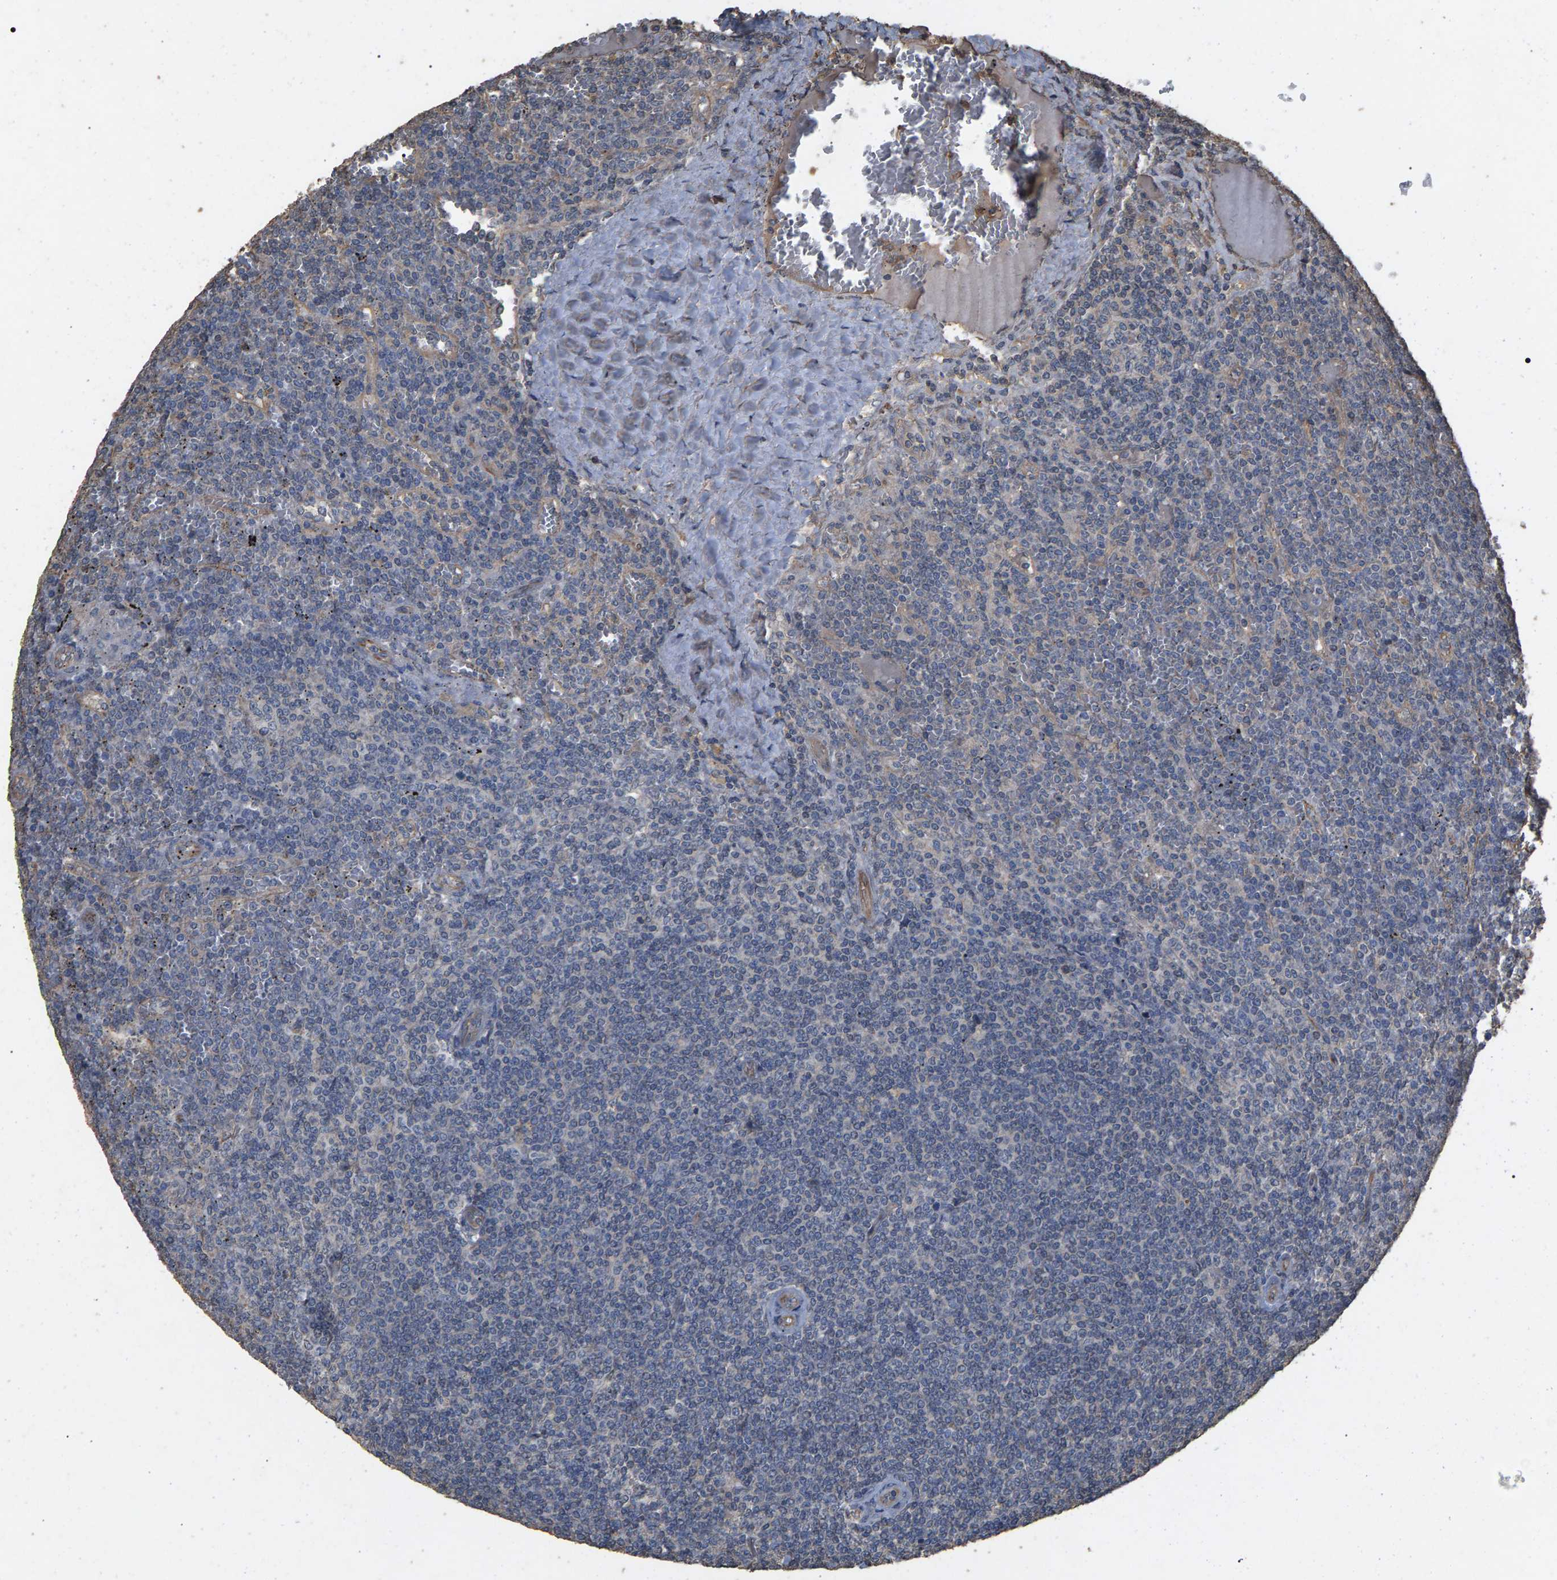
{"staining": {"intensity": "negative", "quantity": "none", "location": "none"}, "tissue": "lymphoma", "cell_type": "Tumor cells", "image_type": "cancer", "snomed": [{"axis": "morphology", "description": "Malignant lymphoma, non-Hodgkin's type, Low grade"}, {"axis": "topography", "description": "Spleen"}], "caption": "Low-grade malignant lymphoma, non-Hodgkin's type stained for a protein using immunohistochemistry (IHC) demonstrates no expression tumor cells.", "gene": "HTRA3", "patient": {"sex": "female", "age": 19}}